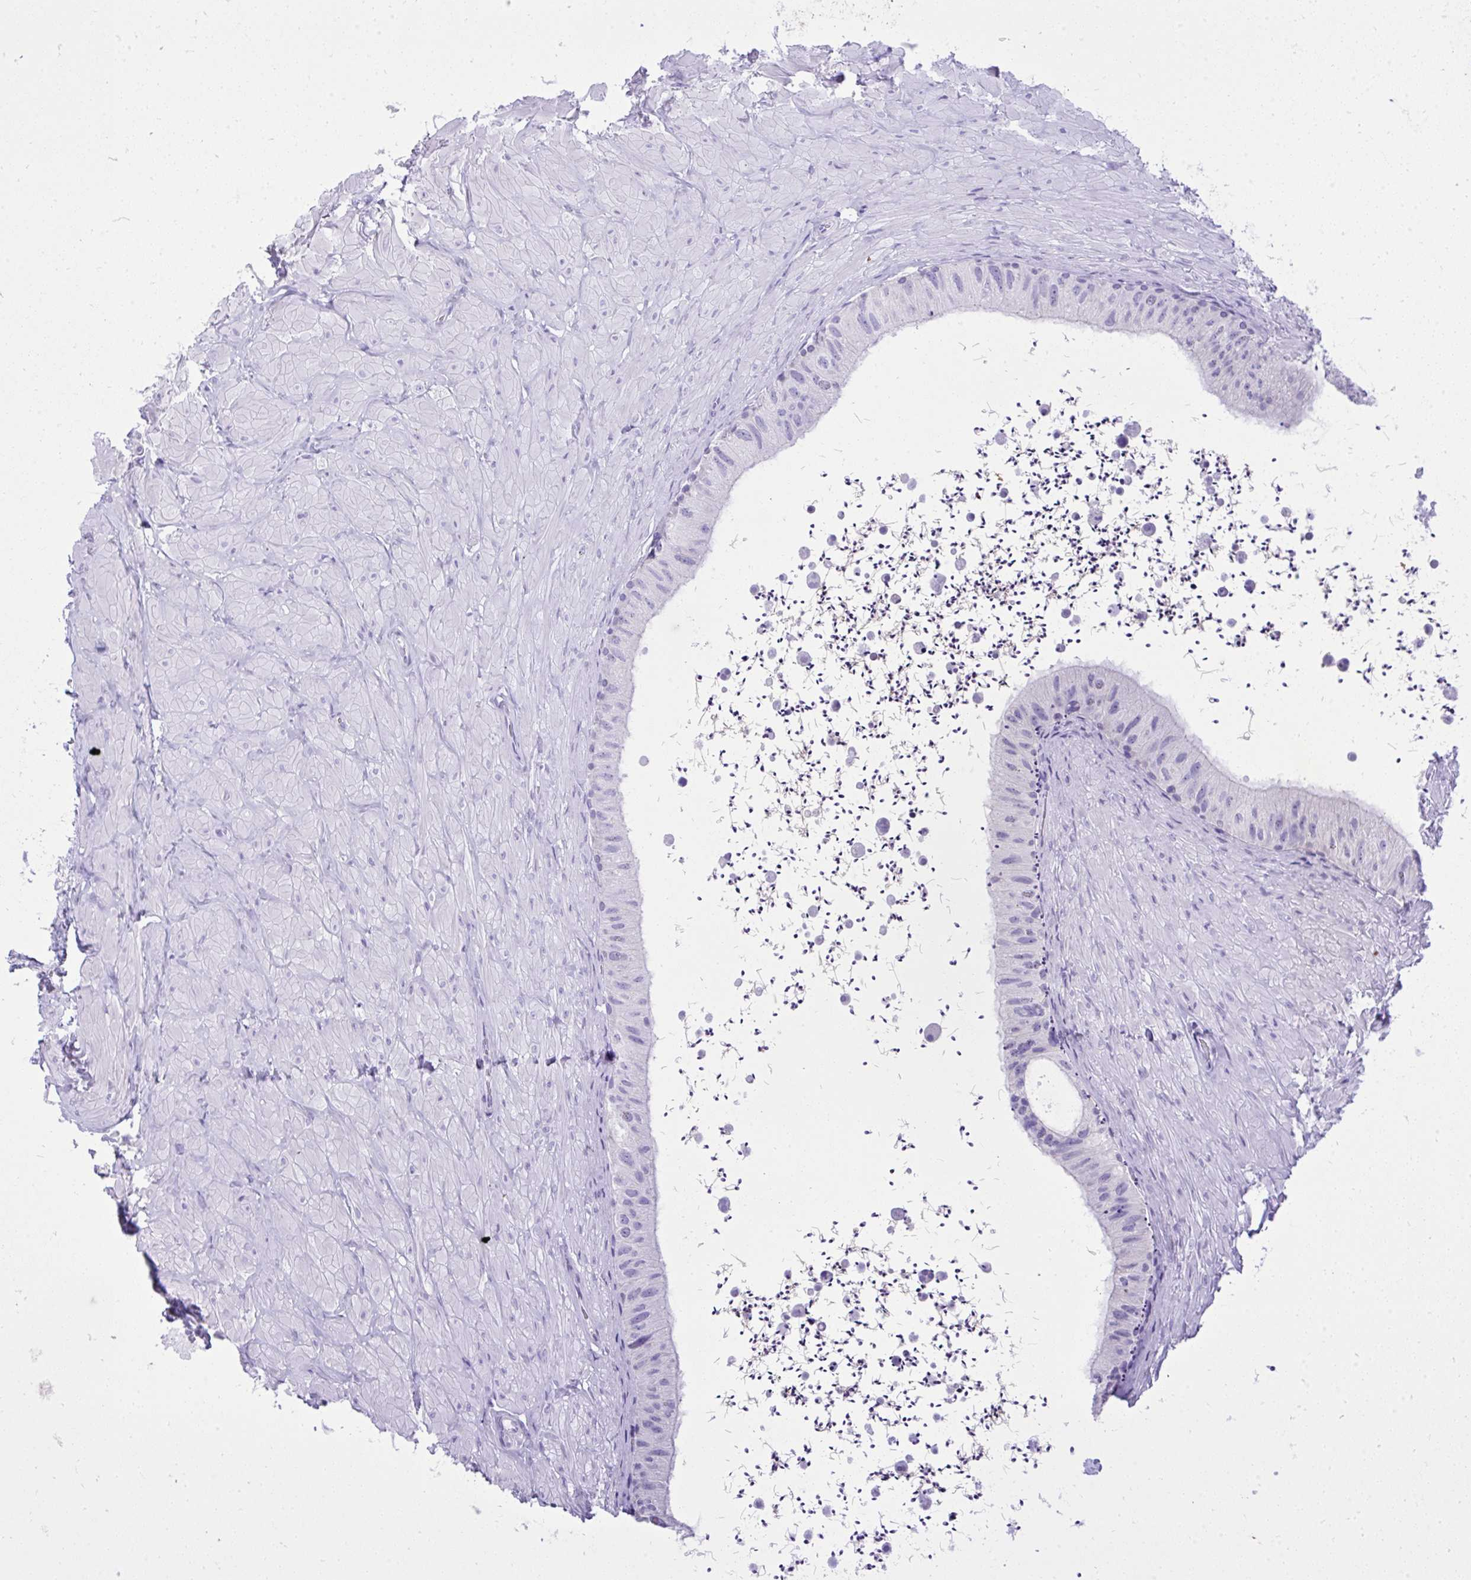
{"staining": {"intensity": "negative", "quantity": "none", "location": "none"}, "tissue": "epididymis", "cell_type": "Glandular cells", "image_type": "normal", "snomed": [{"axis": "morphology", "description": "Normal tissue, NOS"}, {"axis": "topography", "description": "Epididymis"}, {"axis": "topography", "description": "Peripheral nerve tissue"}], "caption": "High power microscopy histopathology image of an IHC histopathology image of unremarkable epididymis, revealing no significant positivity in glandular cells.", "gene": "ST6GALNAC3", "patient": {"sex": "male", "age": 32}}